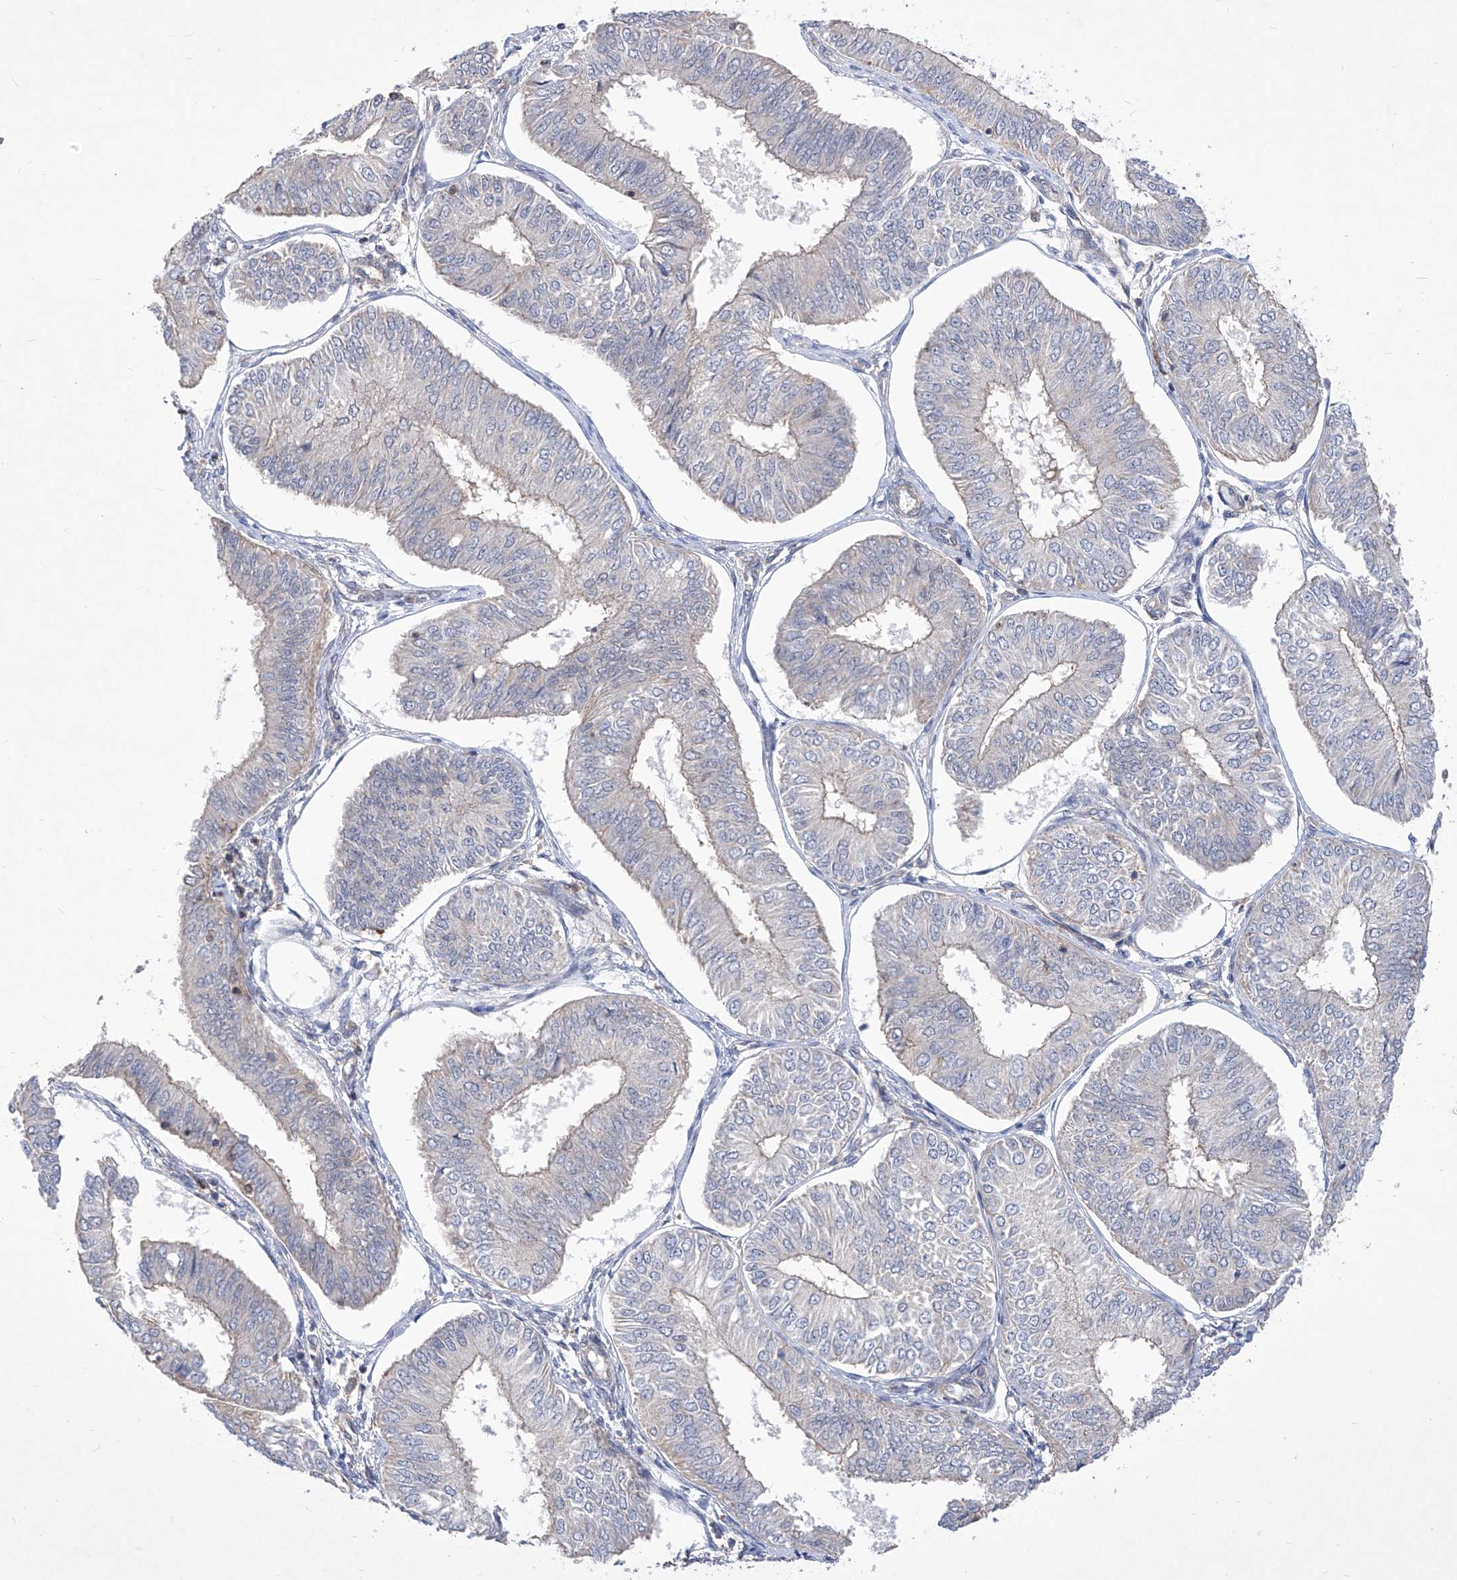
{"staining": {"intensity": "weak", "quantity": "<25%", "location": "cytoplasmic/membranous"}, "tissue": "endometrial cancer", "cell_type": "Tumor cells", "image_type": "cancer", "snomed": [{"axis": "morphology", "description": "Adenocarcinoma, NOS"}, {"axis": "topography", "description": "Endometrium"}], "caption": "This is an IHC photomicrograph of endometrial cancer (adenocarcinoma). There is no staining in tumor cells.", "gene": "KIFC2", "patient": {"sex": "female", "age": 58}}